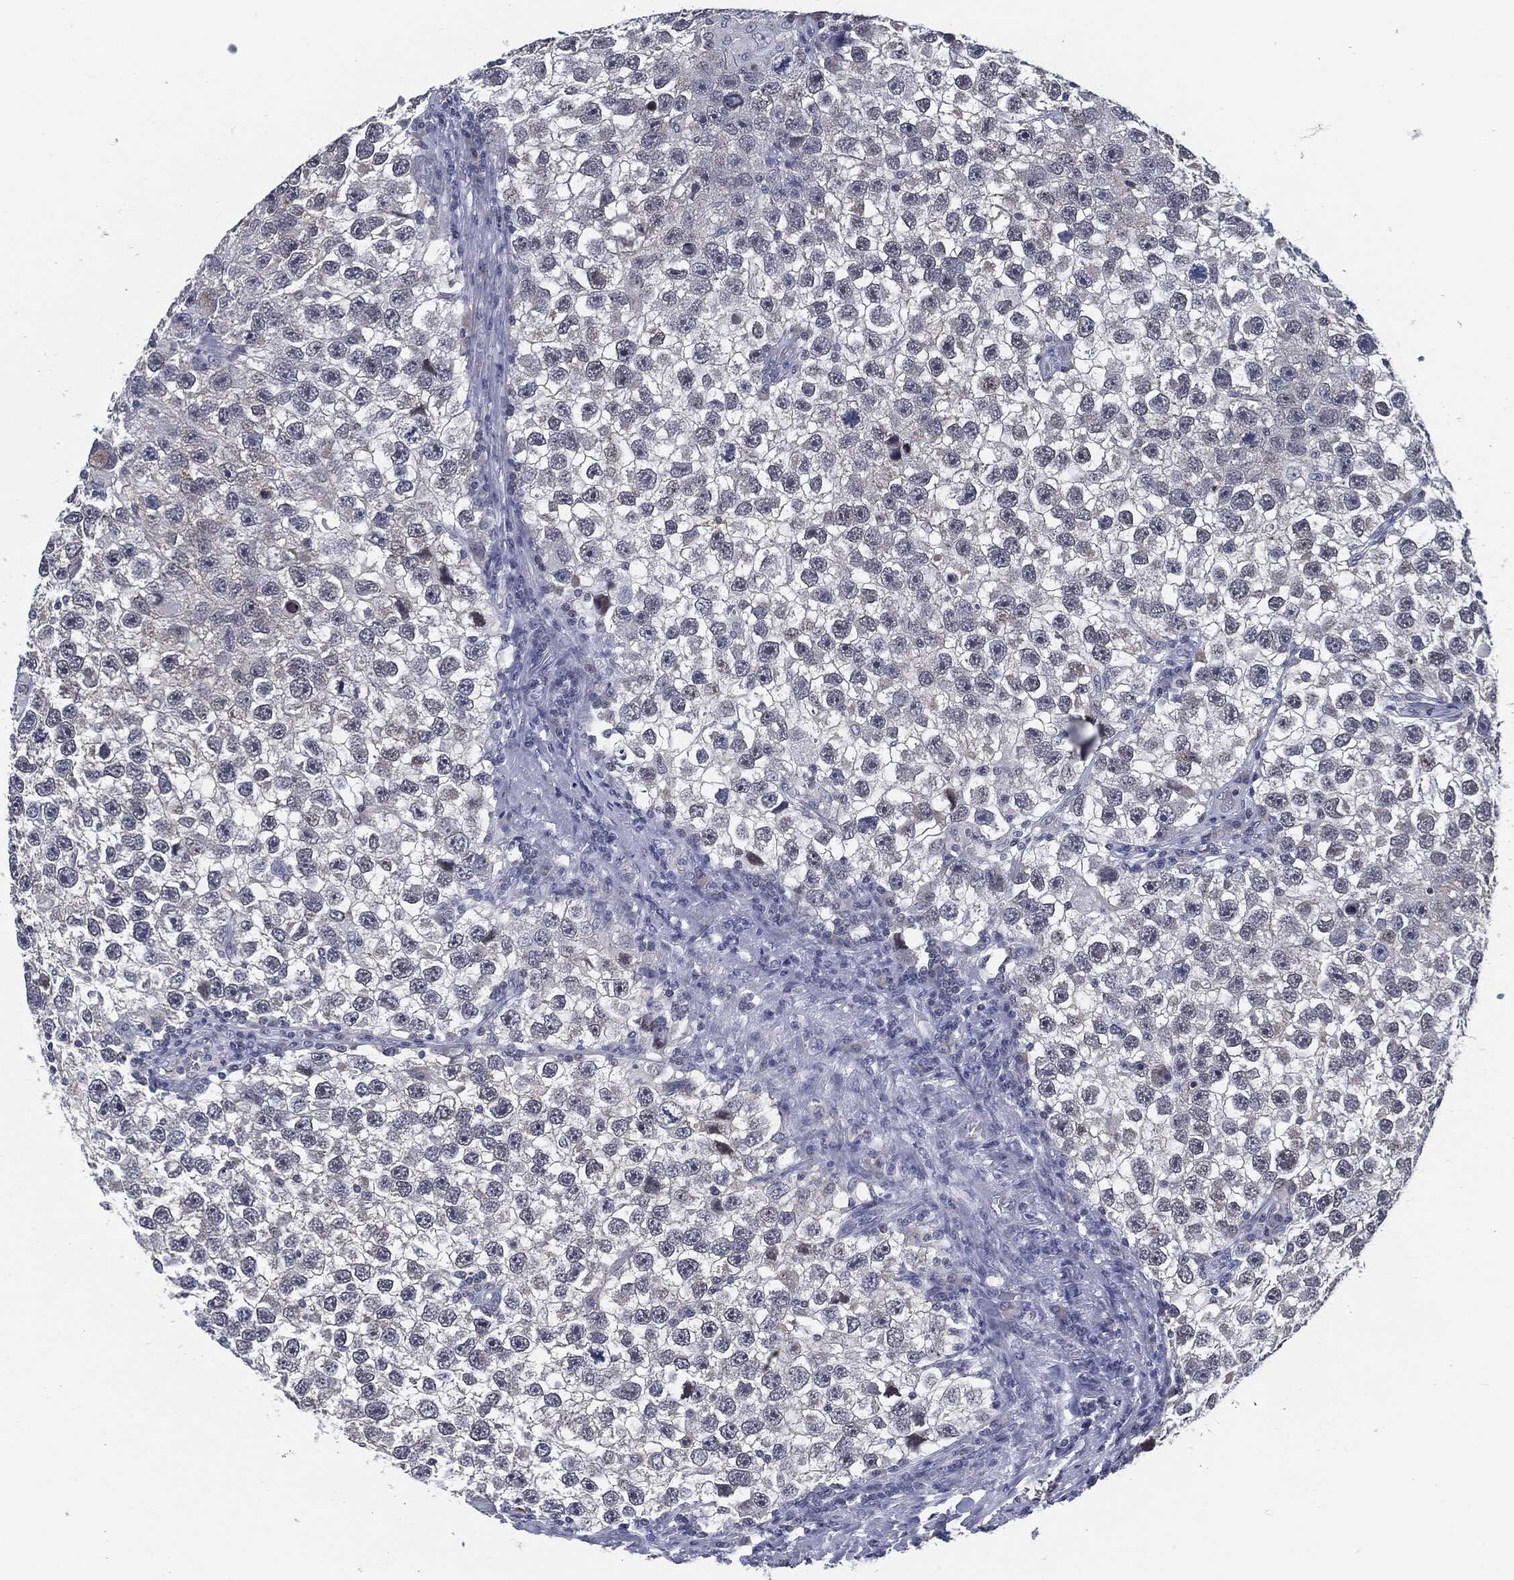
{"staining": {"intensity": "negative", "quantity": "none", "location": "none"}, "tissue": "testis cancer", "cell_type": "Tumor cells", "image_type": "cancer", "snomed": [{"axis": "morphology", "description": "Seminoma, NOS"}, {"axis": "topography", "description": "Testis"}], "caption": "IHC image of neoplastic tissue: seminoma (testis) stained with DAB (3,3'-diaminobenzidine) demonstrates no significant protein positivity in tumor cells.", "gene": "PROM1", "patient": {"sex": "male", "age": 26}}